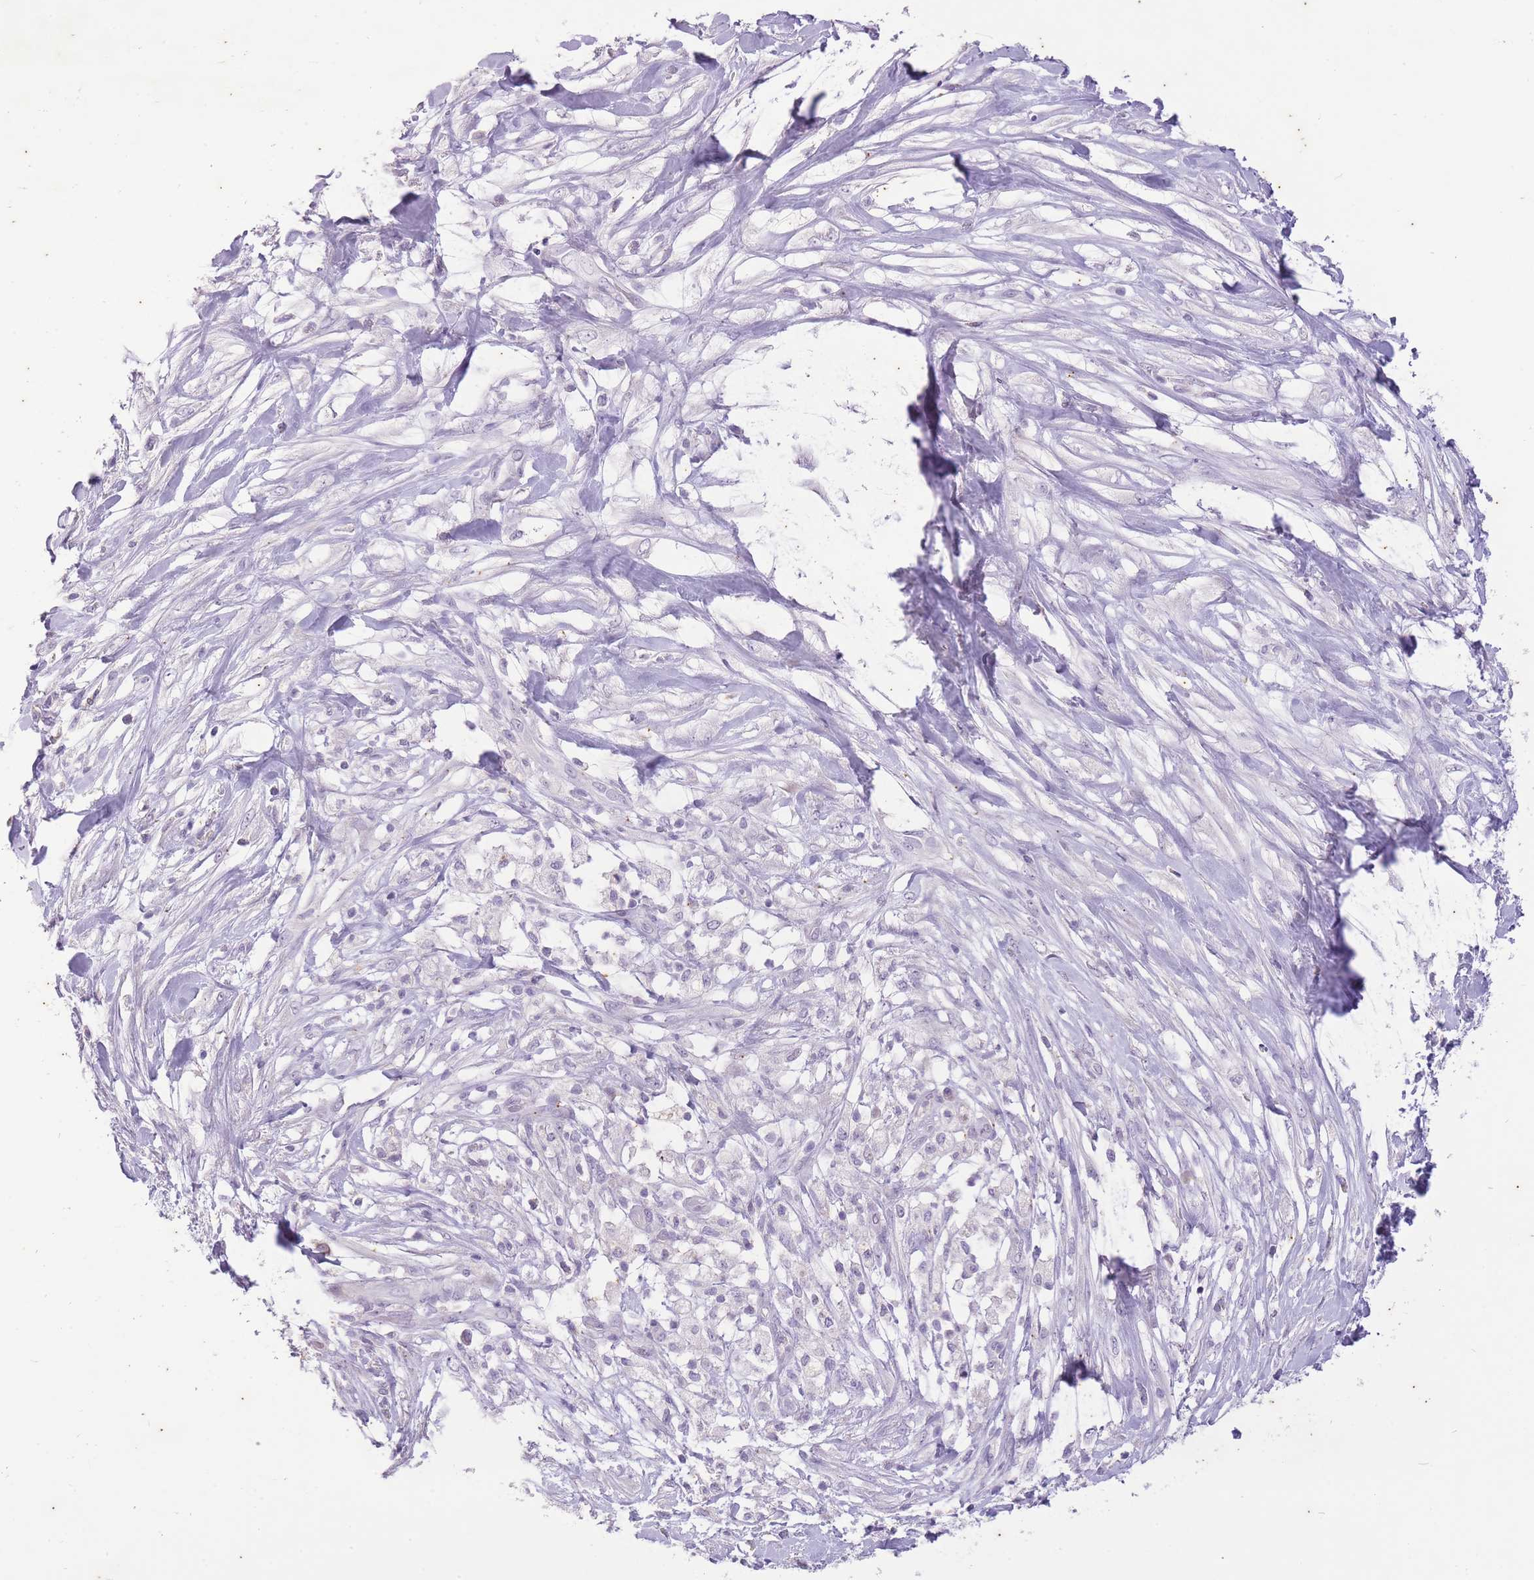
{"staining": {"intensity": "negative", "quantity": "none", "location": "none"}, "tissue": "pancreatic cancer", "cell_type": "Tumor cells", "image_type": "cancer", "snomed": [{"axis": "morphology", "description": "Adenocarcinoma, NOS"}, {"axis": "topography", "description": "Pancreas"}], "caption": "This is an immunohistochemistry image of human pancreatic adenocarcinoma. There is no staining in tumor cells.", "gene": "CNTNAP3", "patient": {"sex": "female", "age": 72}}